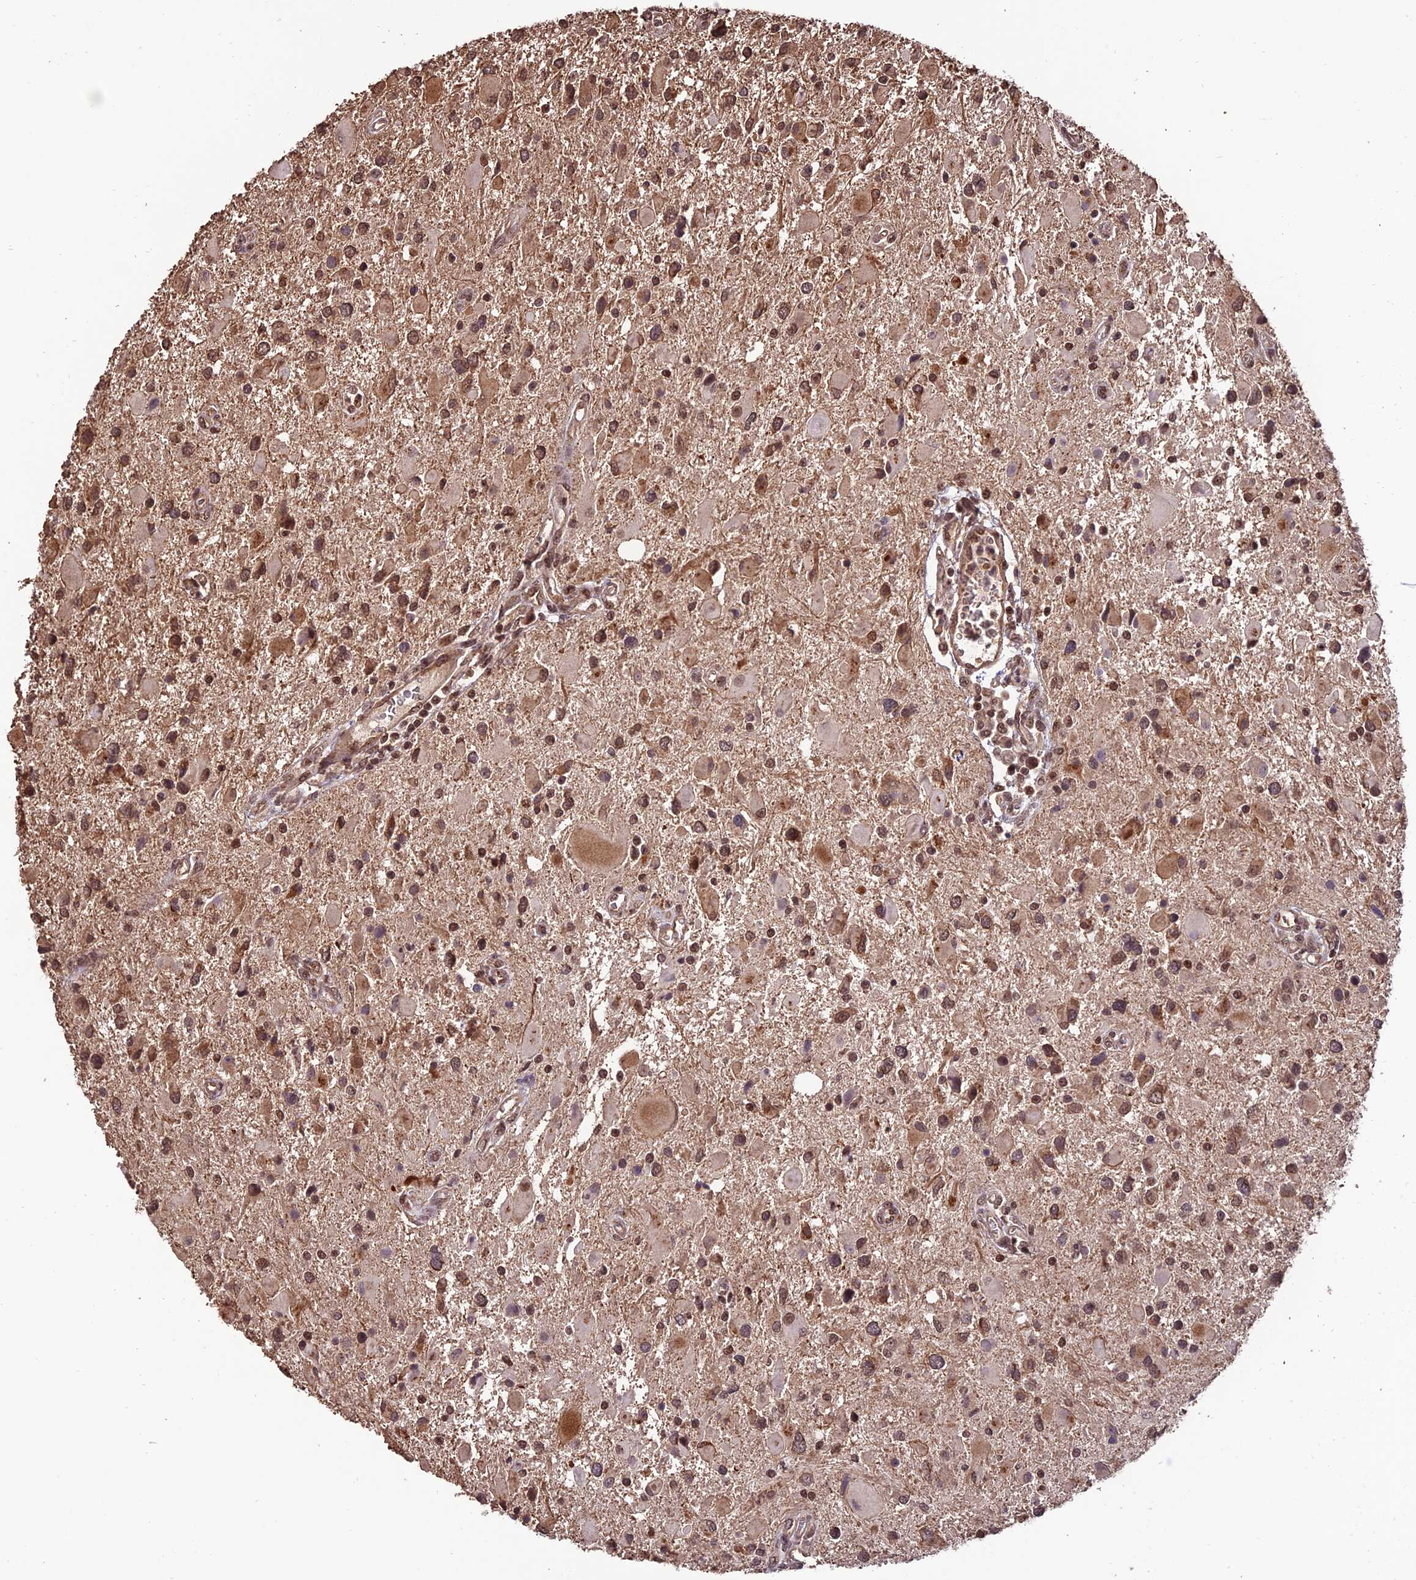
{"staining": {"intensity": "moderate", "quantity": ">75%", "location": "nuclear"}, "tissue": "glioma", "cell_type": "Tumor cells", "image_type": "cancer", "snomed": [{"axis": "morphology", "description": "Glioma, malignant, High grade"}, {"axis": "topography", "description": "Brain"}], "caption": "Tumor cells display moderate nuclear staining in approximately >75% of cells in glioma.", "gene": "CABIN1", "patient": {"sex": "male", "age": 53}}